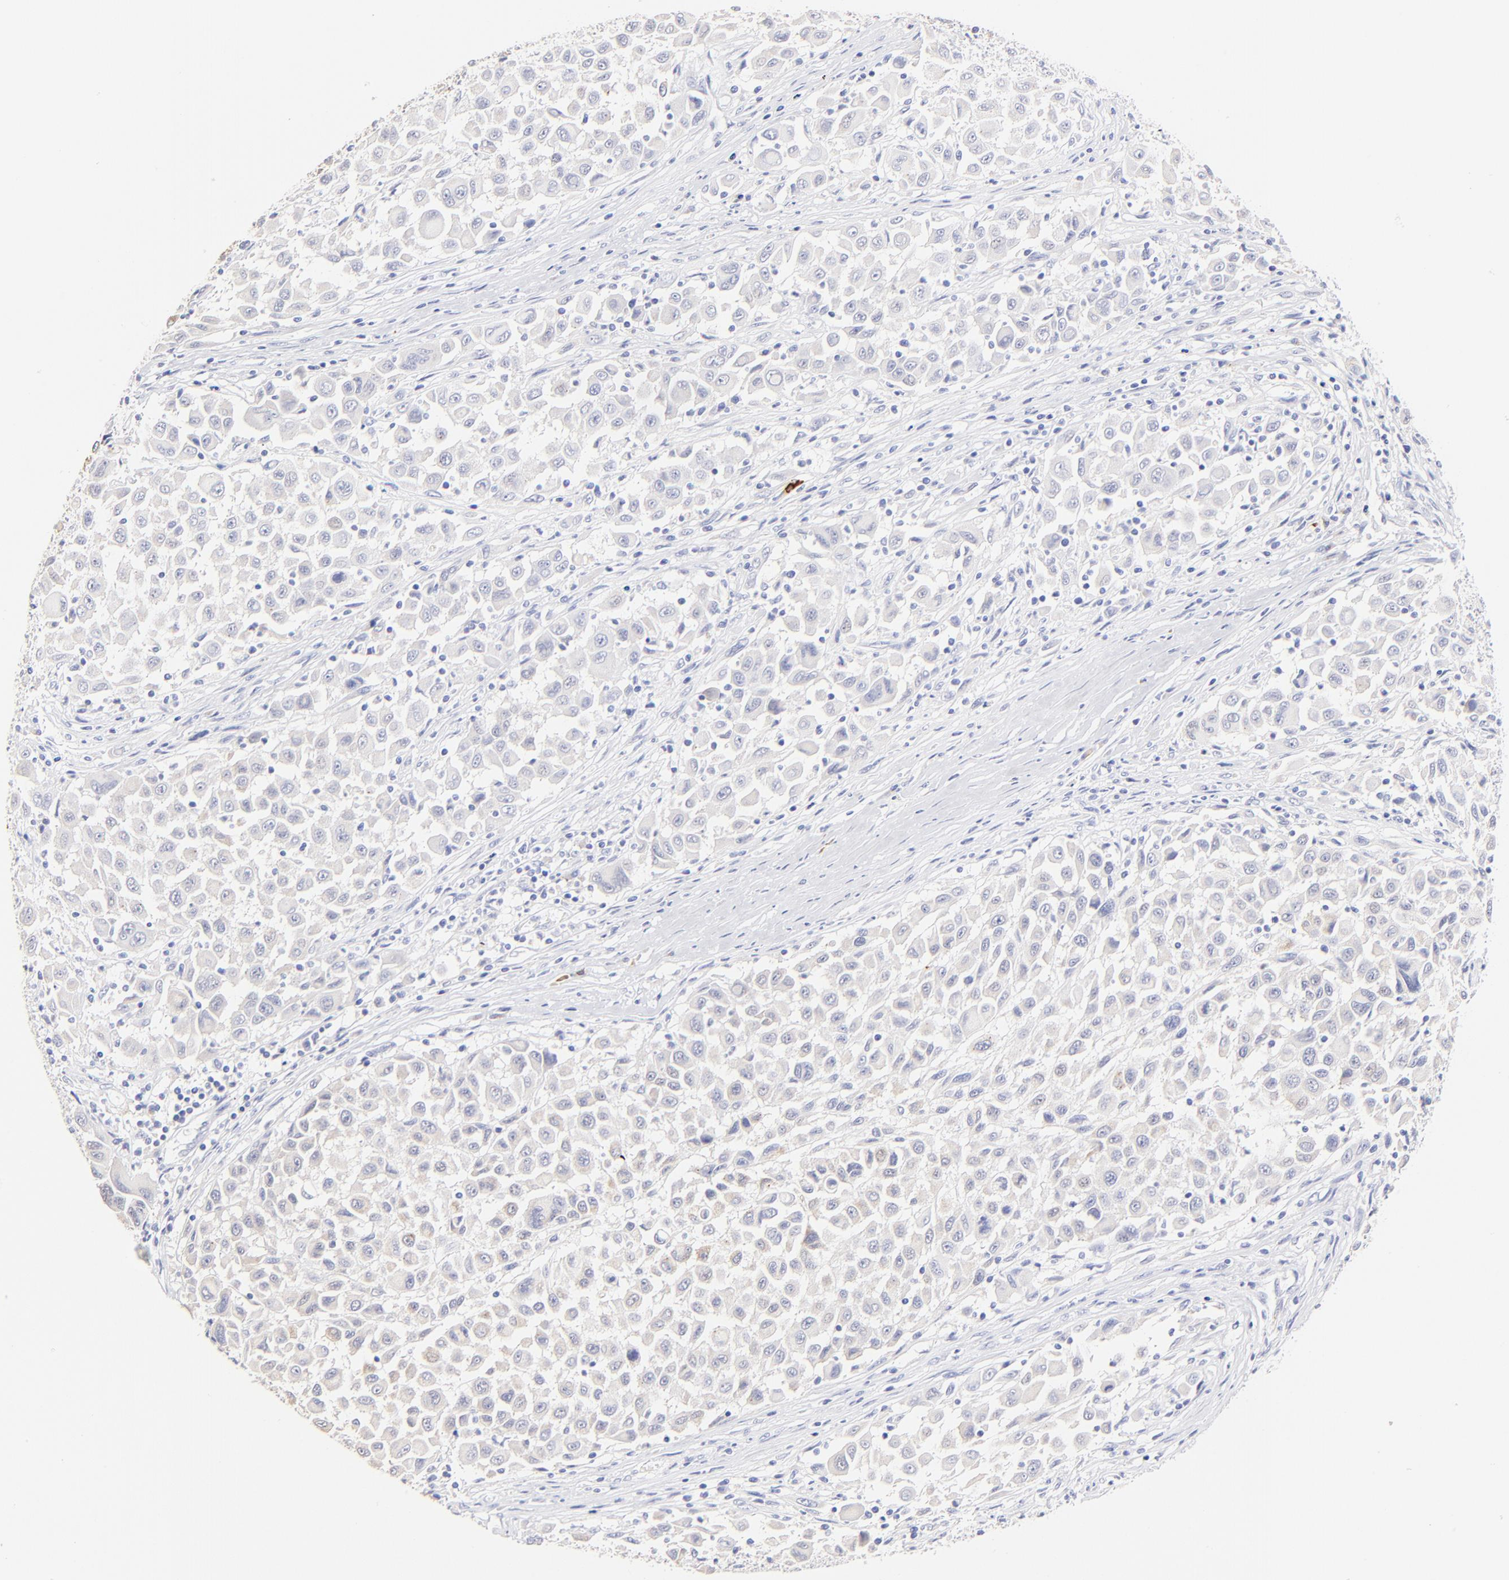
{"staining": {"intensity": "negative", "quantity": "none", "location": "none"}, "tissue": "melanoma", "cell_type": "Tumor cells", "image_type": "cancer", "snomed": [{"axis": "morphology", "description": "Malignant melanoma, Metastatic site"}, {"axis": "topography", "description": "Lymph node"}], "caption": "Human melanoma stained for a protein using immunohistochemistry shows no expression in tumor cells.", "gene": "ASB9", "patient": {"sex": "male", "age": 61}}